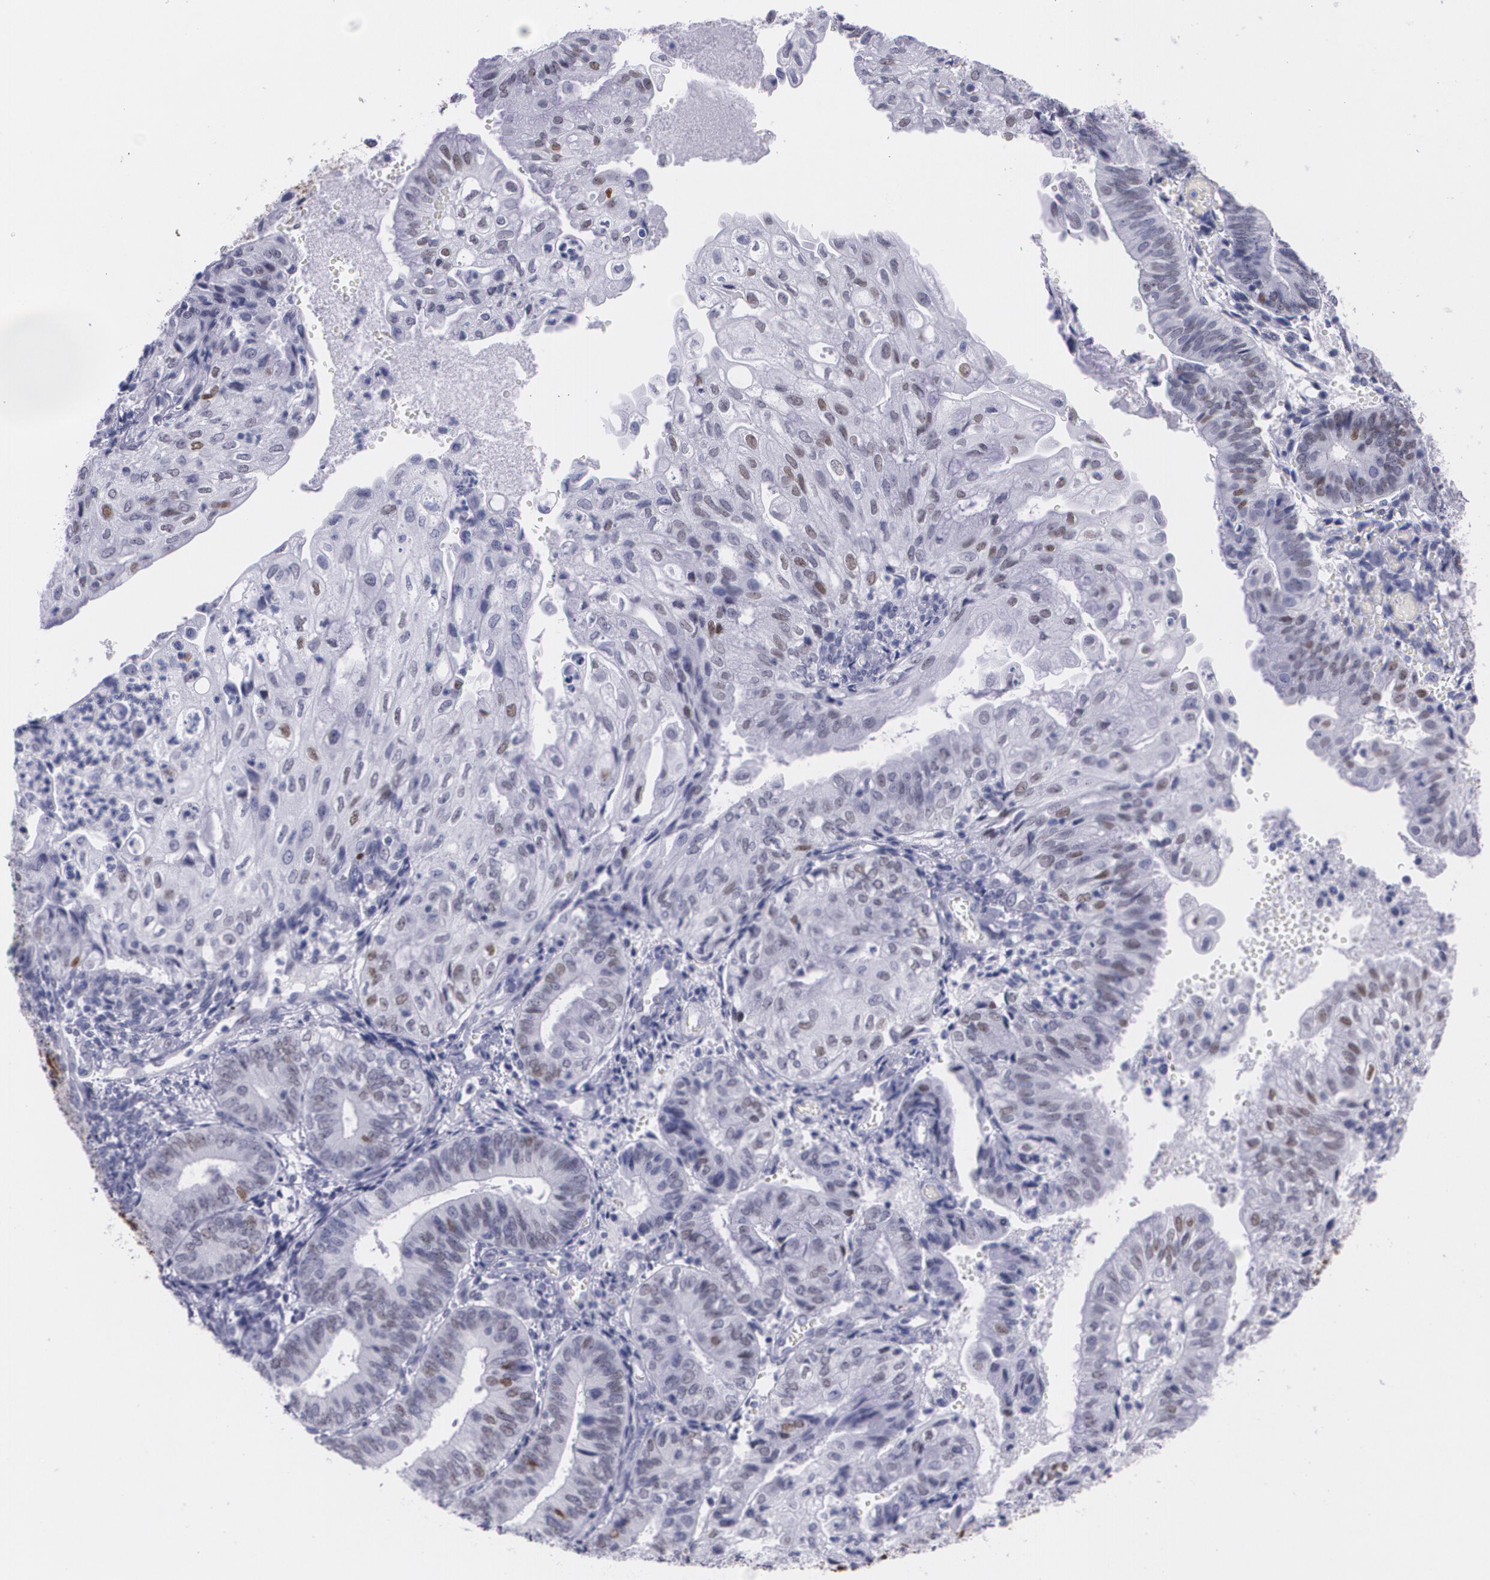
{"staining": {"intensity": "weak", "quantity": "<25%", "location": "nuclear"}, "tissue": "endometrial cancer", "cell_type": "Tumor cells", "image_type": "cancer", "snomed": [{"axis": "morphology", "description": "Adenocarcinoma, NOS"}, {"axis": "topography", "description": "Endometrium"}], "caption": "IHC of human endometrial cancer shows no positivity in tumor cells. Brightfield microscopy of immunohistochemistry (IHC) stained with DAB (3,3'-diaminobenzidine) (brown) and hematoxylin (blue), captured at high magnification.", "gene": "TP53", "patient": {"sex": "female", "age": 55}}